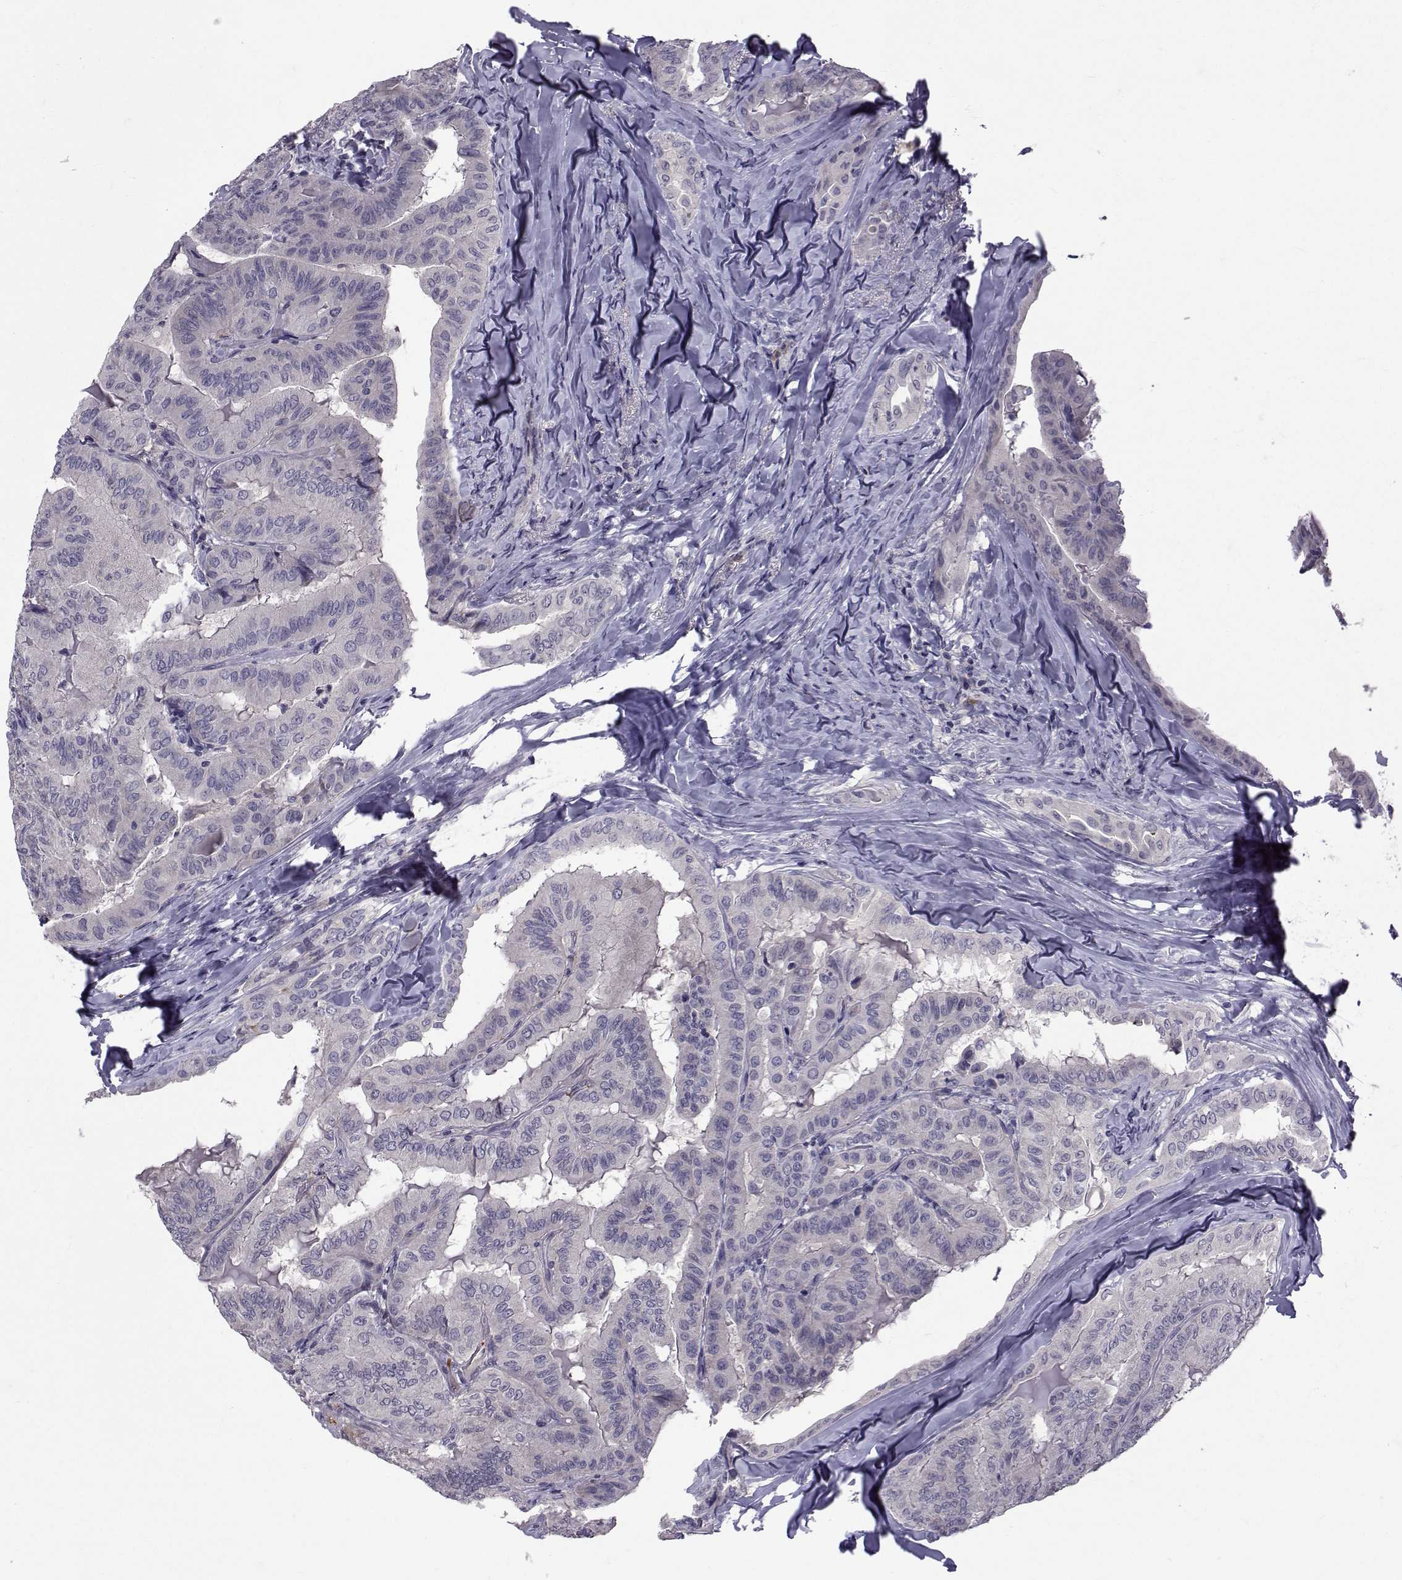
{"staining": {"intensity": "negative", "quantity": "none", "location": "none"}, "tissue": "thyroid cancer", "cell_type": "Tumor cells", "image_type": "cancer", "snomed": [{"axis": "morphology", "description": "Papillary adenocarcinoma, NOS"}, {"axis": "topography", "description": "Thyroid gland"}], "caption": "The micrograph reveals no staining of tumor cells in thyroid cancer (papillary adenocarcinoma).", "gene": "TNFRSF11B", "patient": {"sex": "female", "age": 68}}